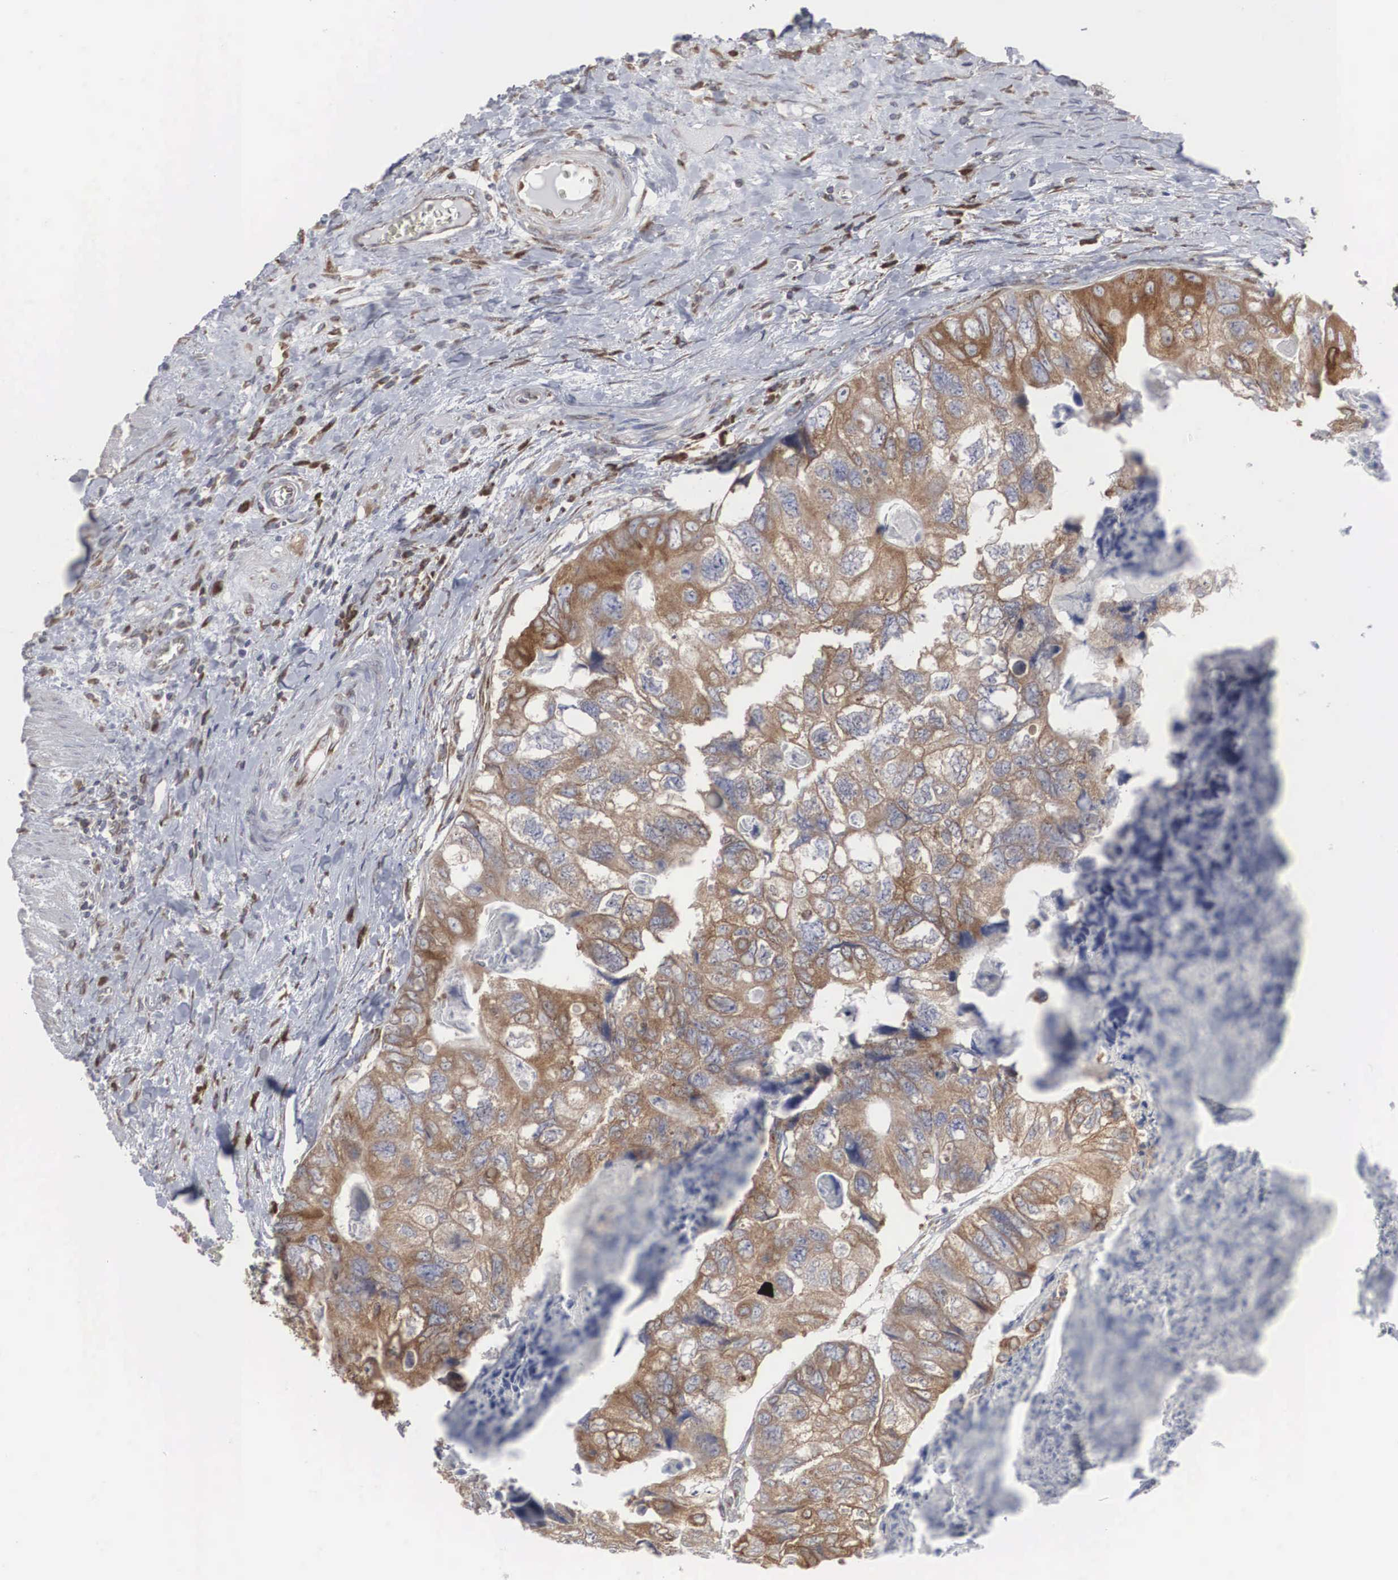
{"staining": {"intensity": "strong", "quantity": ">75%", "location": "cytoplasmic/membranous"}, "tissue": "colorectal cancer", "cell_type": "Tumor cells", "image_type": "cancer", "snomed": [{"axis": "morphology", "description": "Adenocarcinoma, NOS"}, {"axis": "topography", "description": "Rectum"}], "caption": "IHC (DAB (3,3'-diaminobenzidine)) staining of human colorectal cancer reveals strong cytoplasmic/membranous protein staining in approximately >75% of tumor cells.", "gene": "MIA2", "patient": {"sex": "female", "age": 82}}